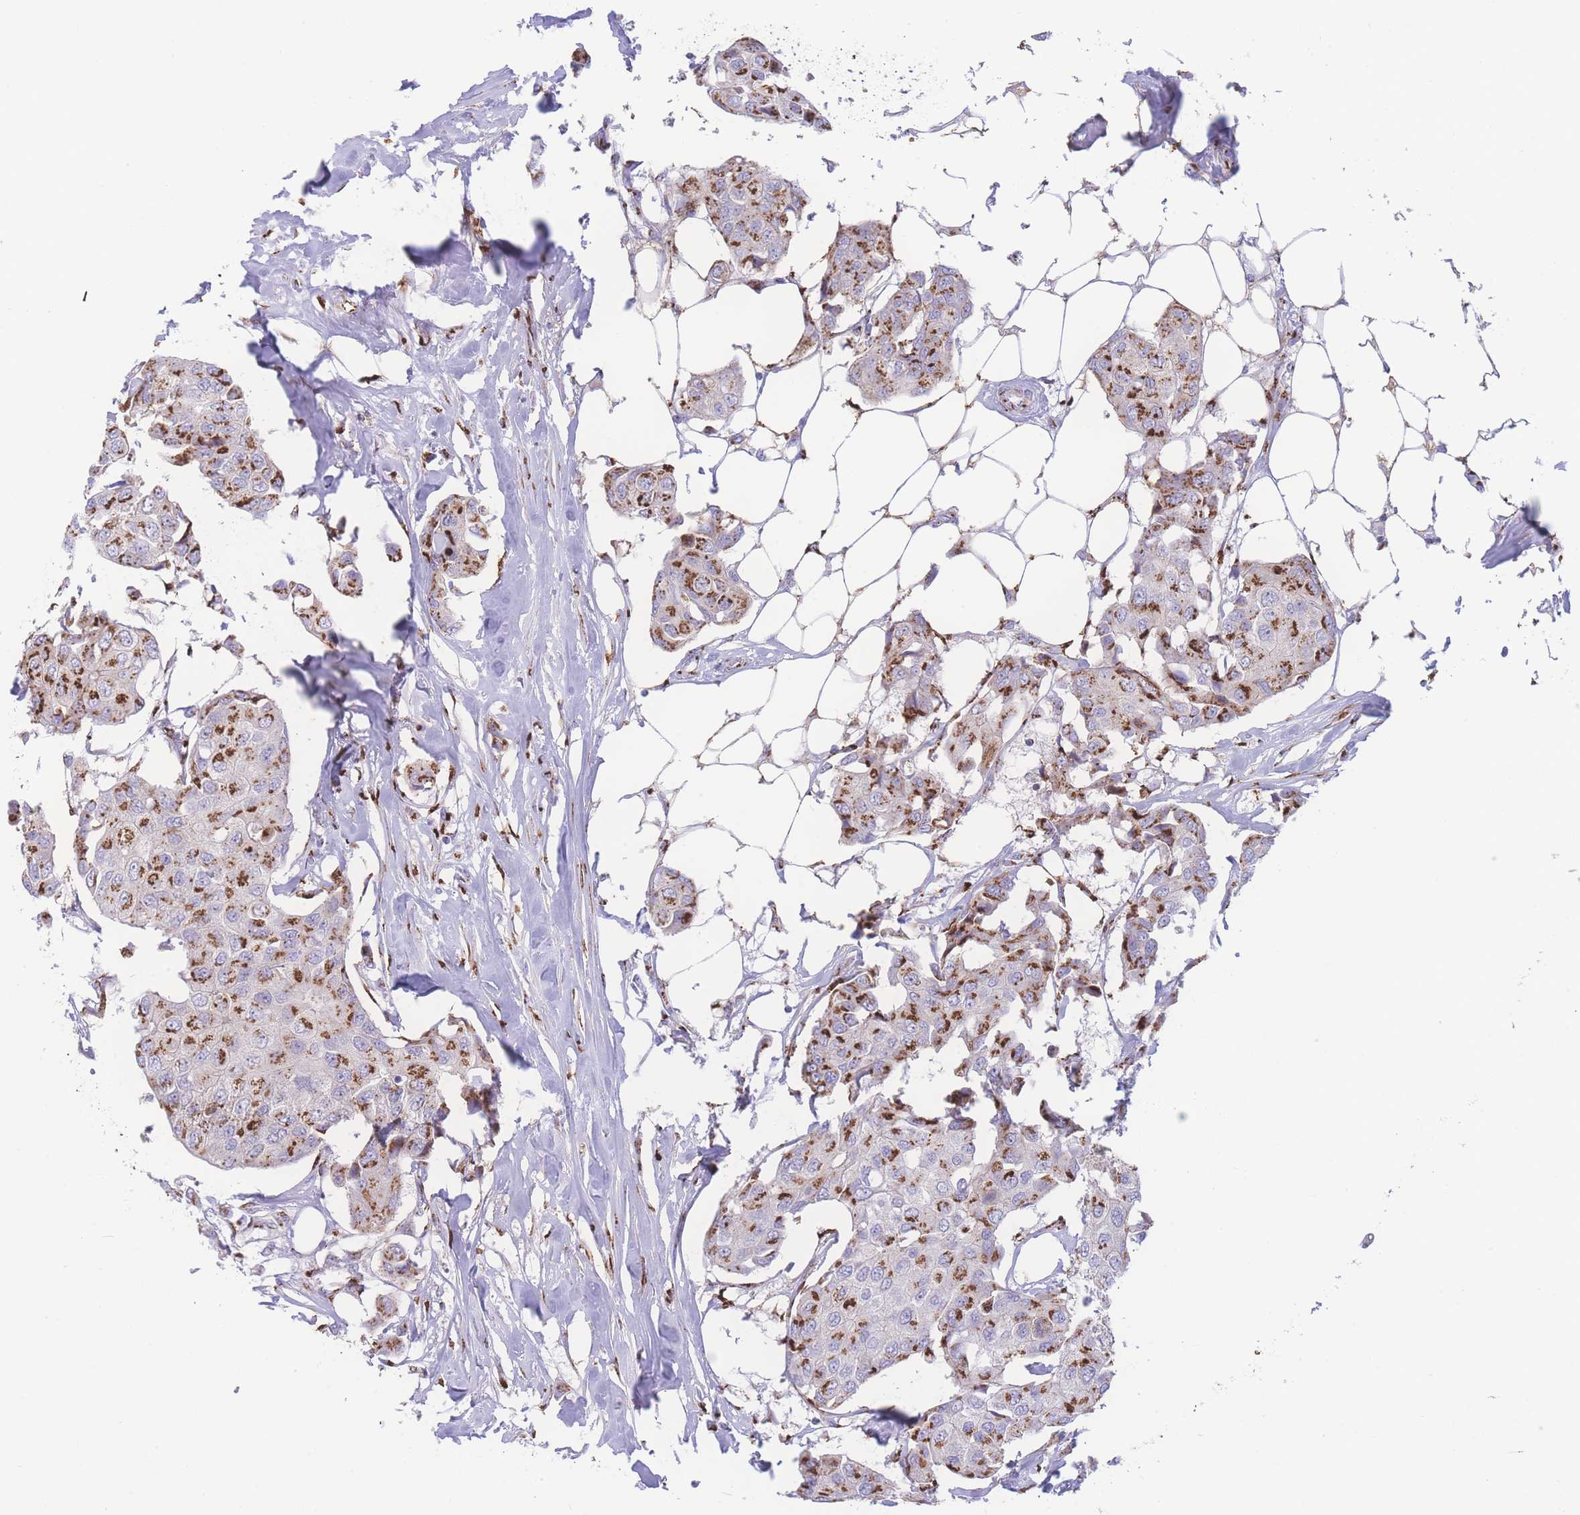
{"staining": {"intensity": "strong", "quantity": ">75%", "location": "cytoplasmic/membranous"}, "tissue": "breast cancer", "cell_type": "Tumor cells", "image_type": "cancer", "snomed": [{"axis": "morphology", "description": "Duct carcinoma"}, {"axis": "topography", "description": "Breast"}, {"axis": "topography", "description": "Lymph node"}], "caption": "Strong cytoplasmic/membranous protein staining is appreciated in approximately >75% of tumor cells in breast cancer (intraductal carcinoma).", "gene": "GOLM2", "patient": {"sex": "female", "age": 80}}